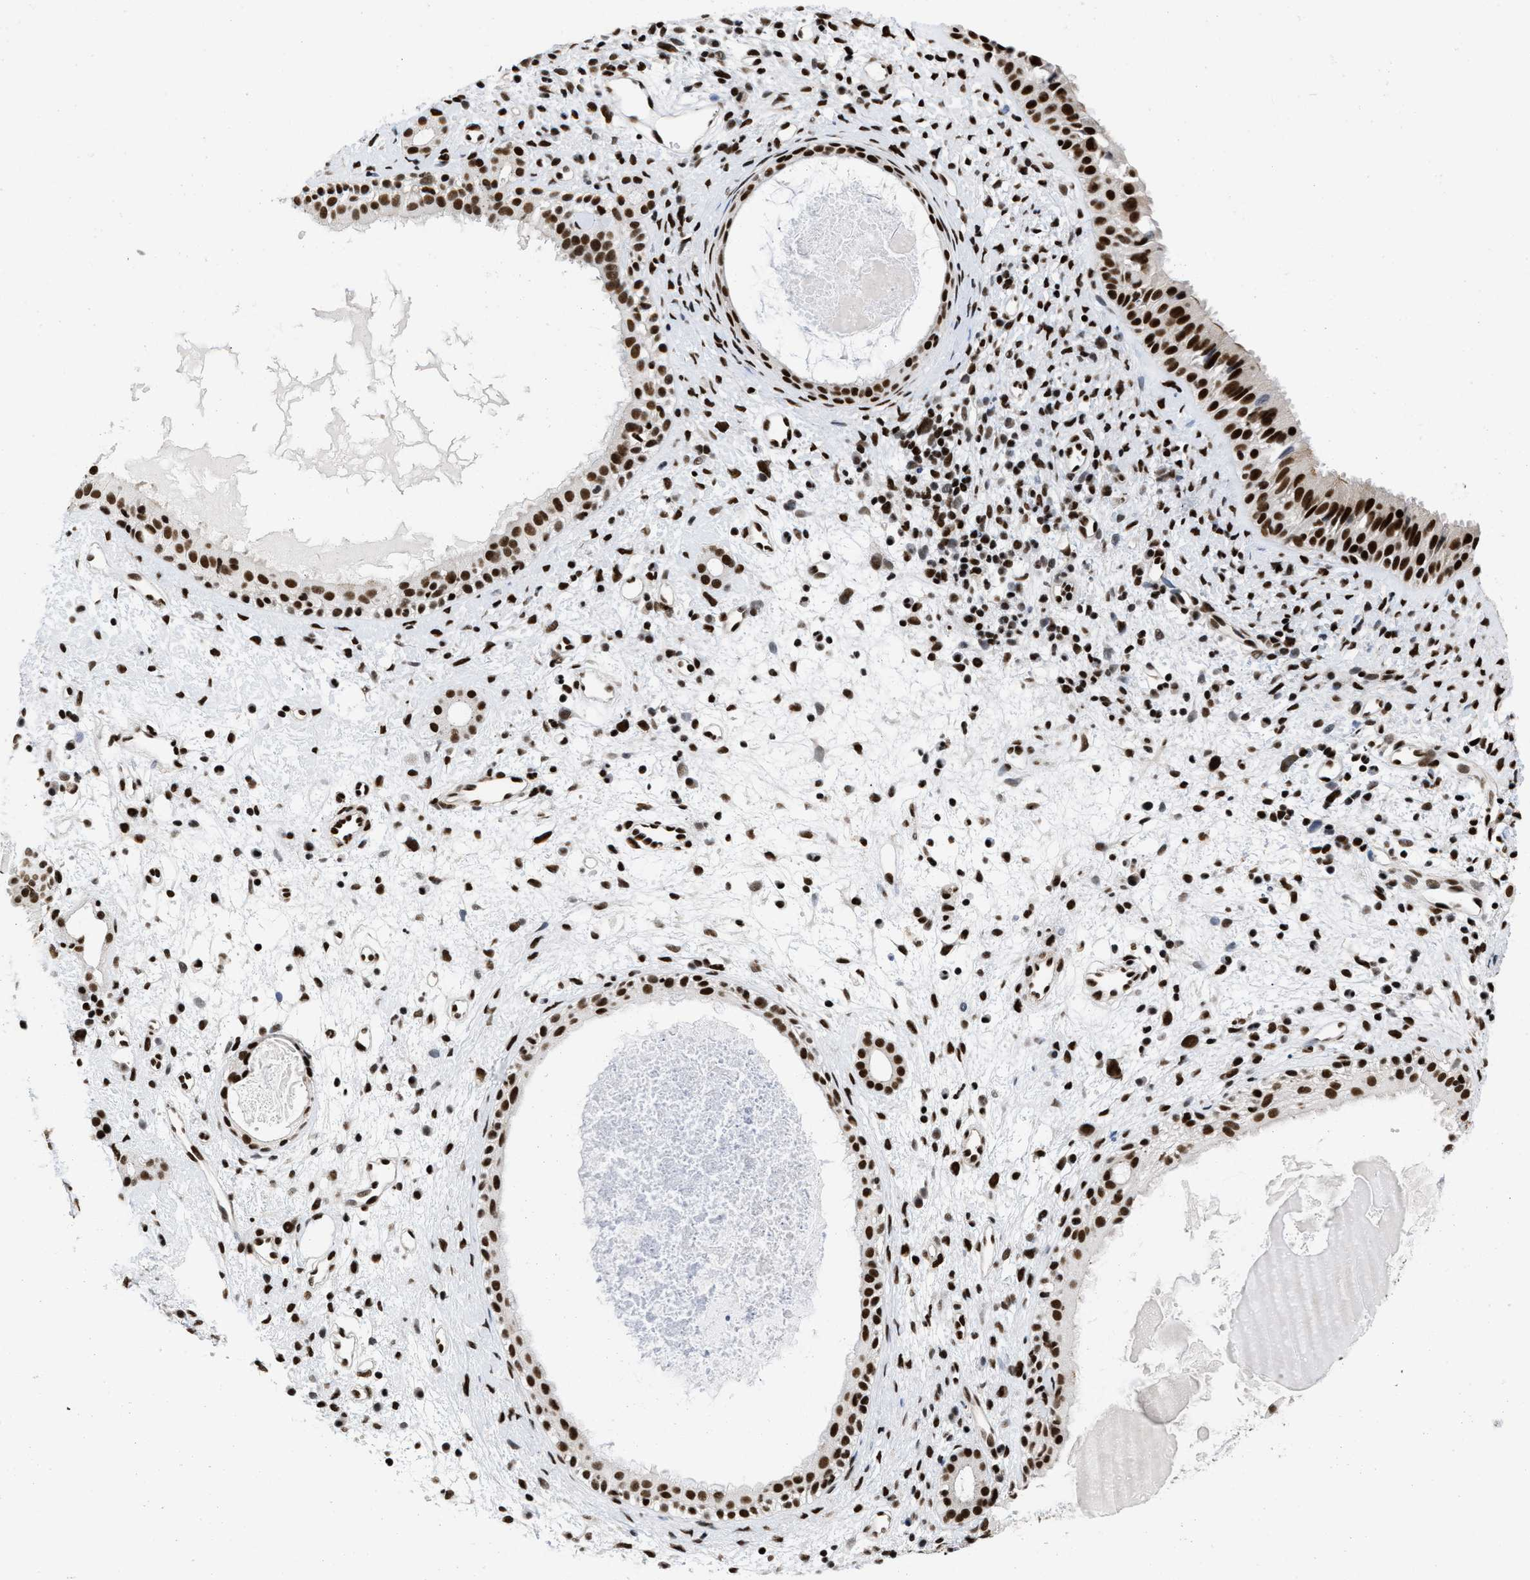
{"staining": {"intensity": "strong", "quantity": ">75%", "location": "nuclear"}, "tissue": "nasopharynx", "cell_type": "Respiratory epithelial cells", "image_type": "normal", "snomed": [{"axis": "morphology", "description": "Normal tissue, NOS"}, {"axis": "topography", "description": "Nasopharynx"}], "caption": "Nasopharynx stained with DAB (3,3'-diaminobenzidine) immunohistochemistry (IHC) demonstrates high levels of strong nuclear positivity in about >75% of respiratory epithelial cells.", "gene": "CREB1", "patient": {"sex": "male", "age": 22}}